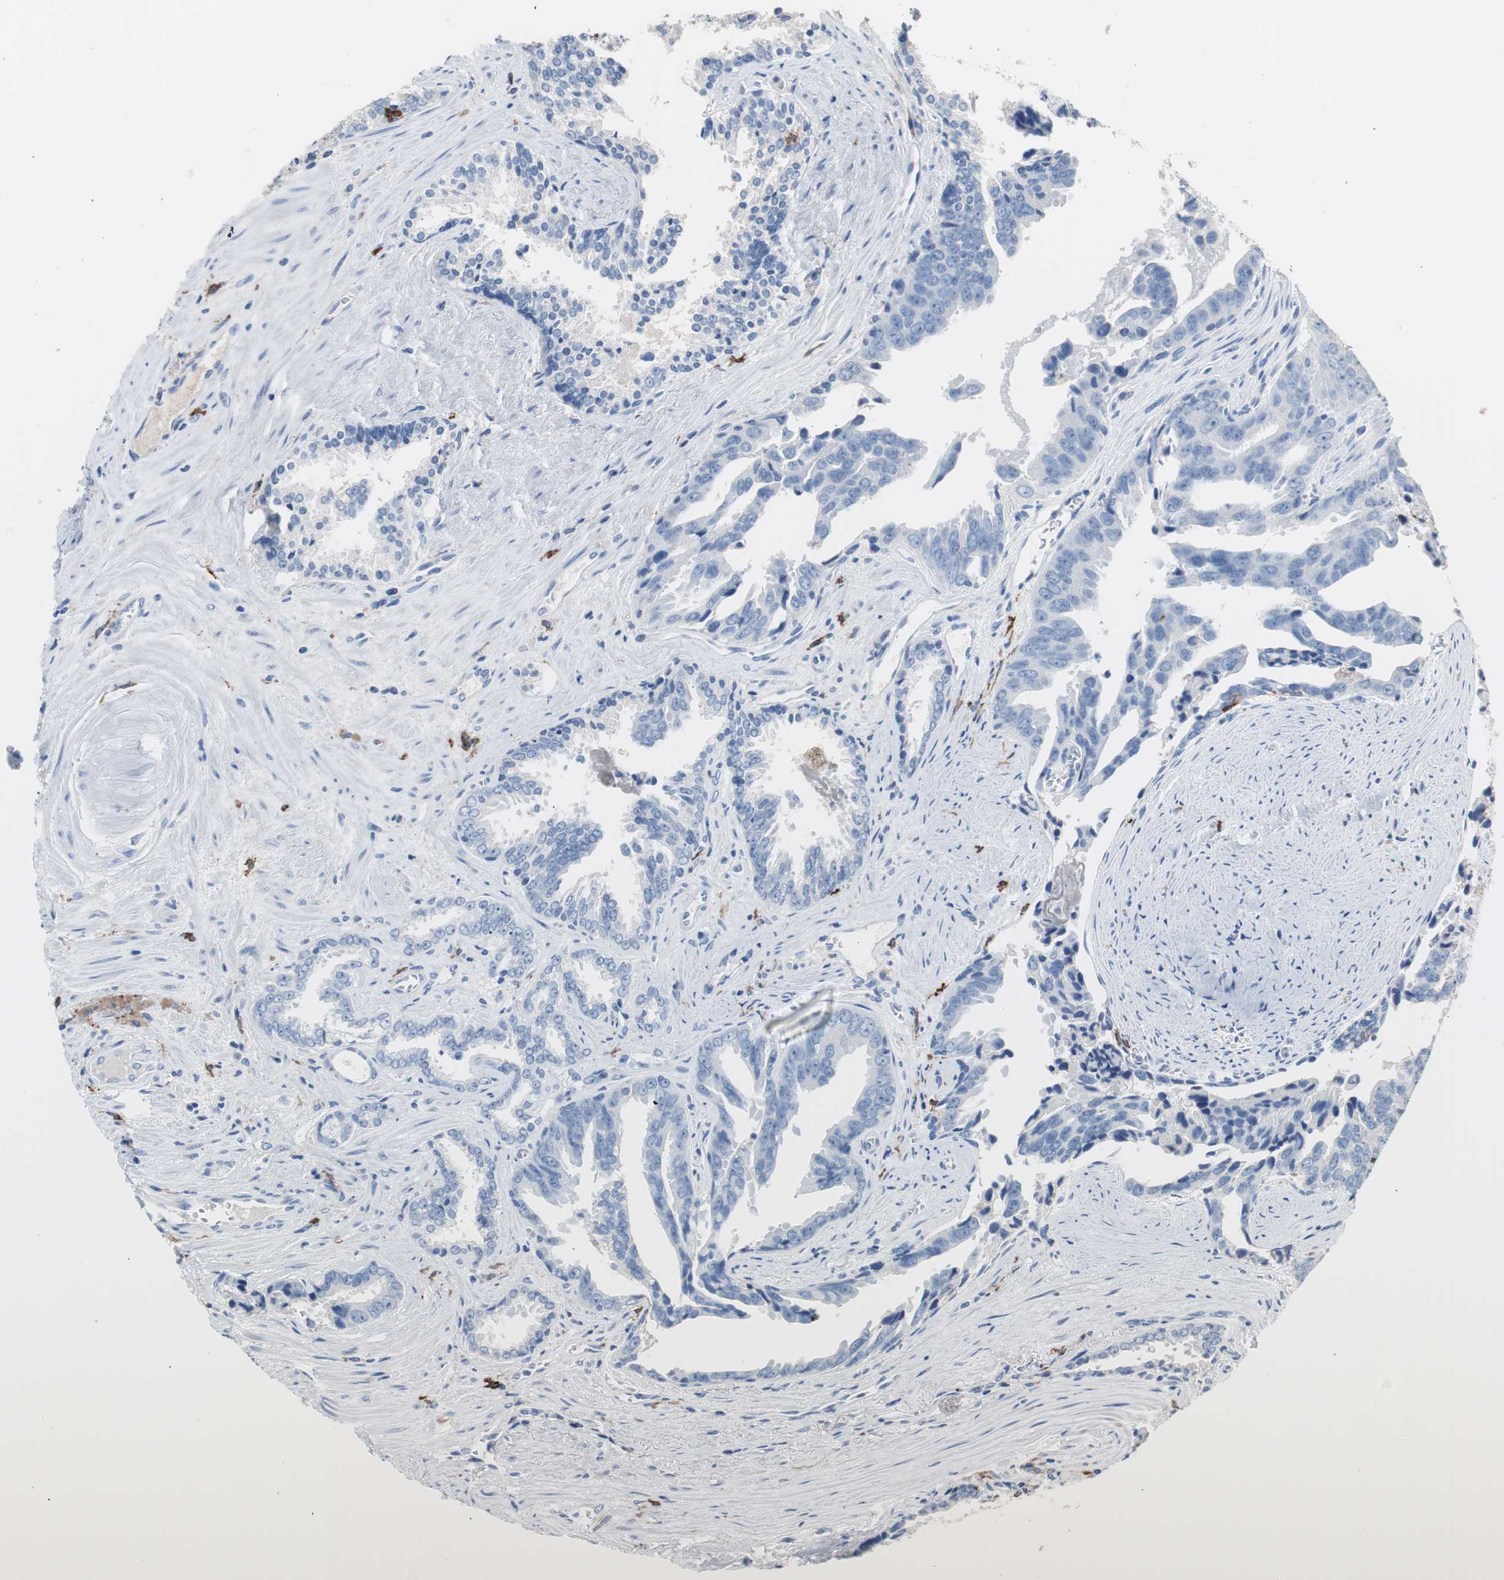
{"staining": {"intensity": "negative", "quantity": "none", "location": "none"}, "tissue": "prostate cancer", "cell_type": "Tumor cells", "image_type": "cancer", "snomed": [{"axis": "morphology", "description": "Adenocarcinoma, High grade"}, {"axis": "topography", "description": "Prostate"}], "caption": "This is an IHC histopathology image of prostate cancer. There is no staining in tumor cells.", "gene": "FCGR2B", "patient": {"sex": "male", "age": 67}}